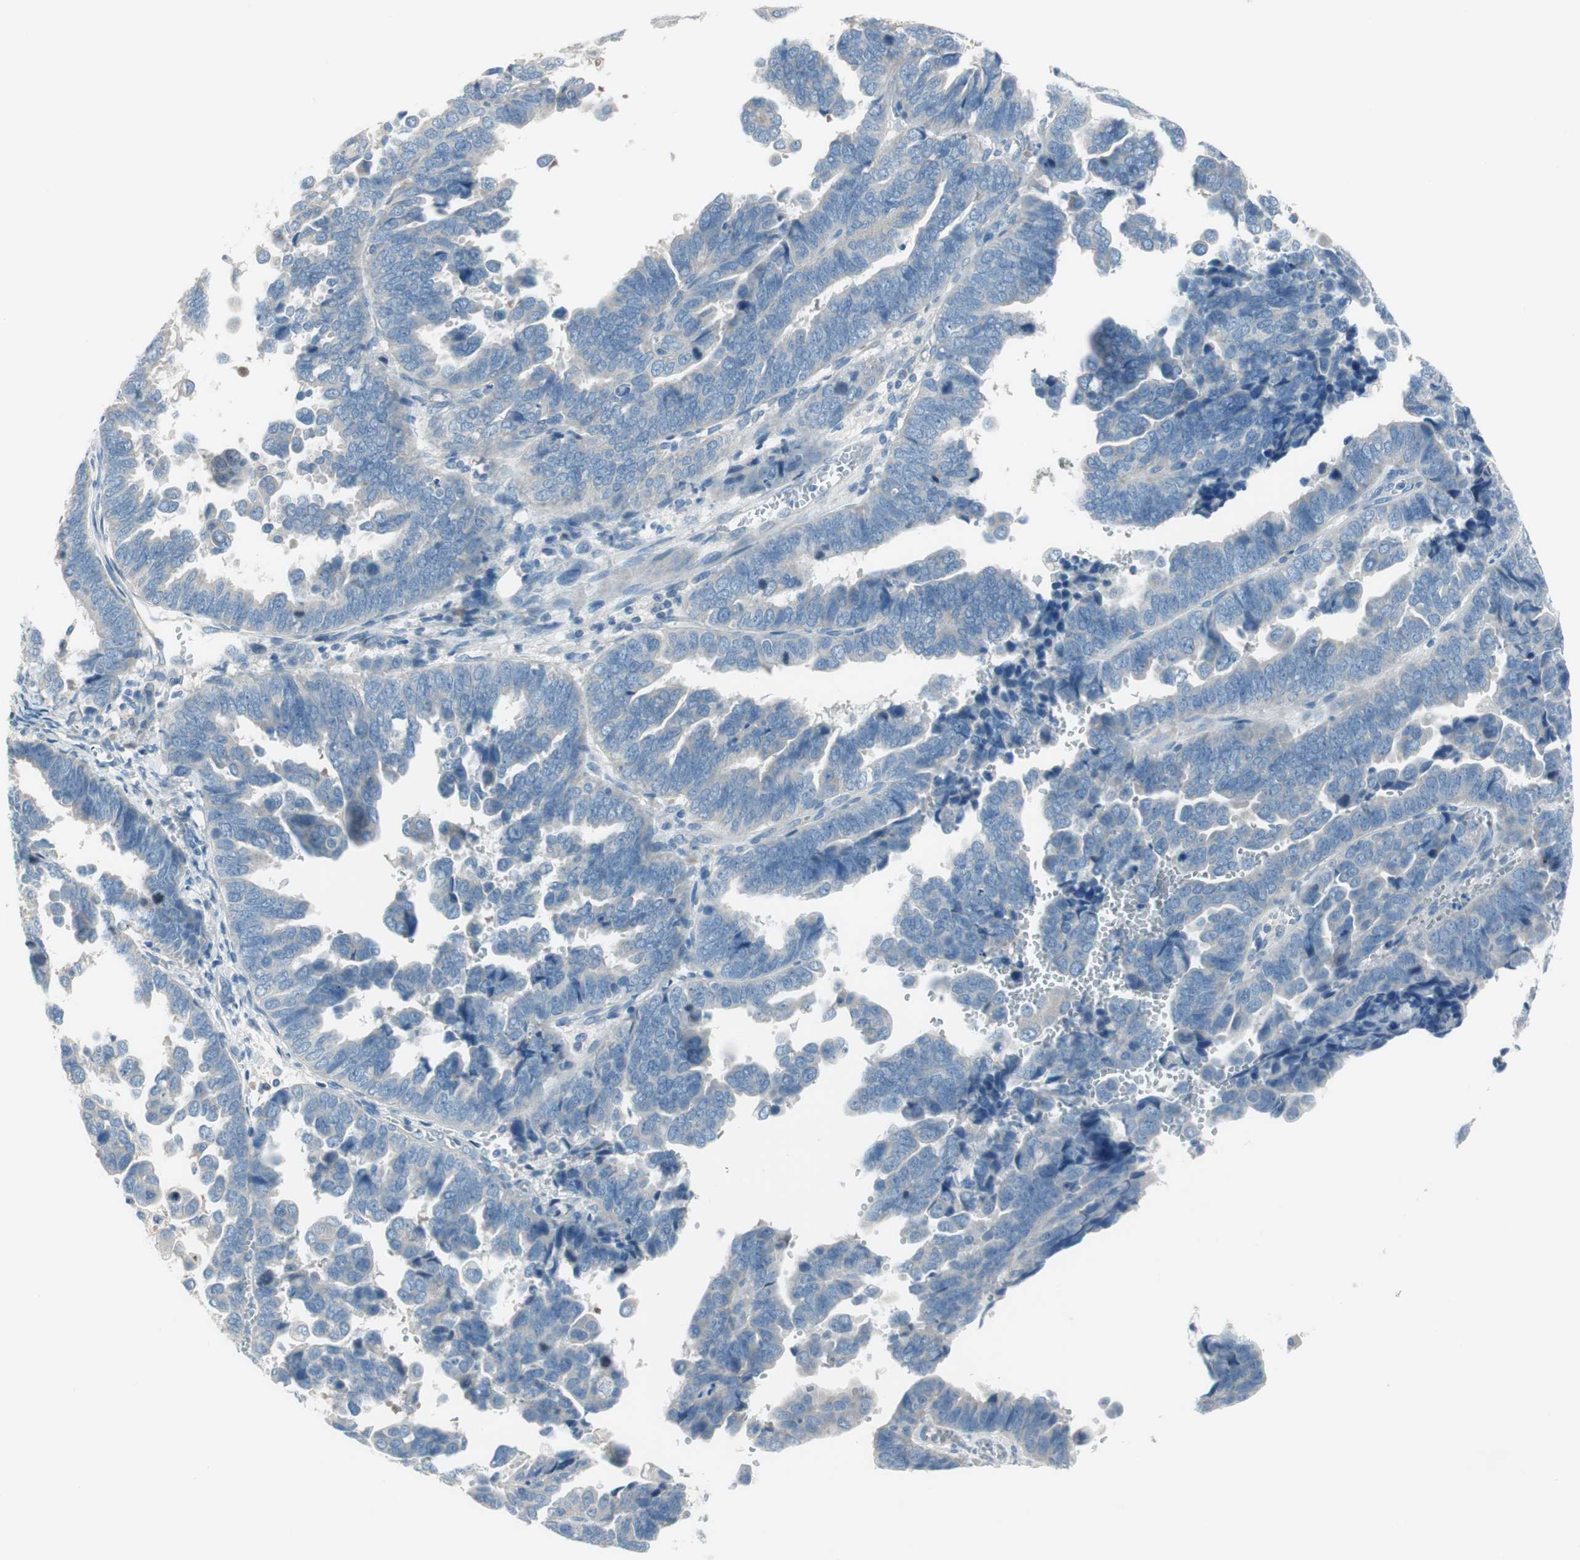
{"staining": {"intensity": "negative", "quantity": "none", "location": "none"}, "tissue": "endometrial cancer", "cell_type": "Tumor cells", "image_type": "cancer", "snomed": [{"axis": "morphology", "description": "Adenocarcinoma, NOS"}, {"axis": "topography", "description": "Endometrium"}], "caption": "An immunohistochemistry (IHC) photomicrograph of endometrial adenocarcinoma is shown. There is no staining in tumor cells of endometrial adenocarcinoma. (DAB (3,3'-diaminobenzidine) immunohistochemistry (IHC) visualized using brightfield microscopy, high magnification).", "gene": "PRRG4", "patient": {"sex": "female", "age": 75}}